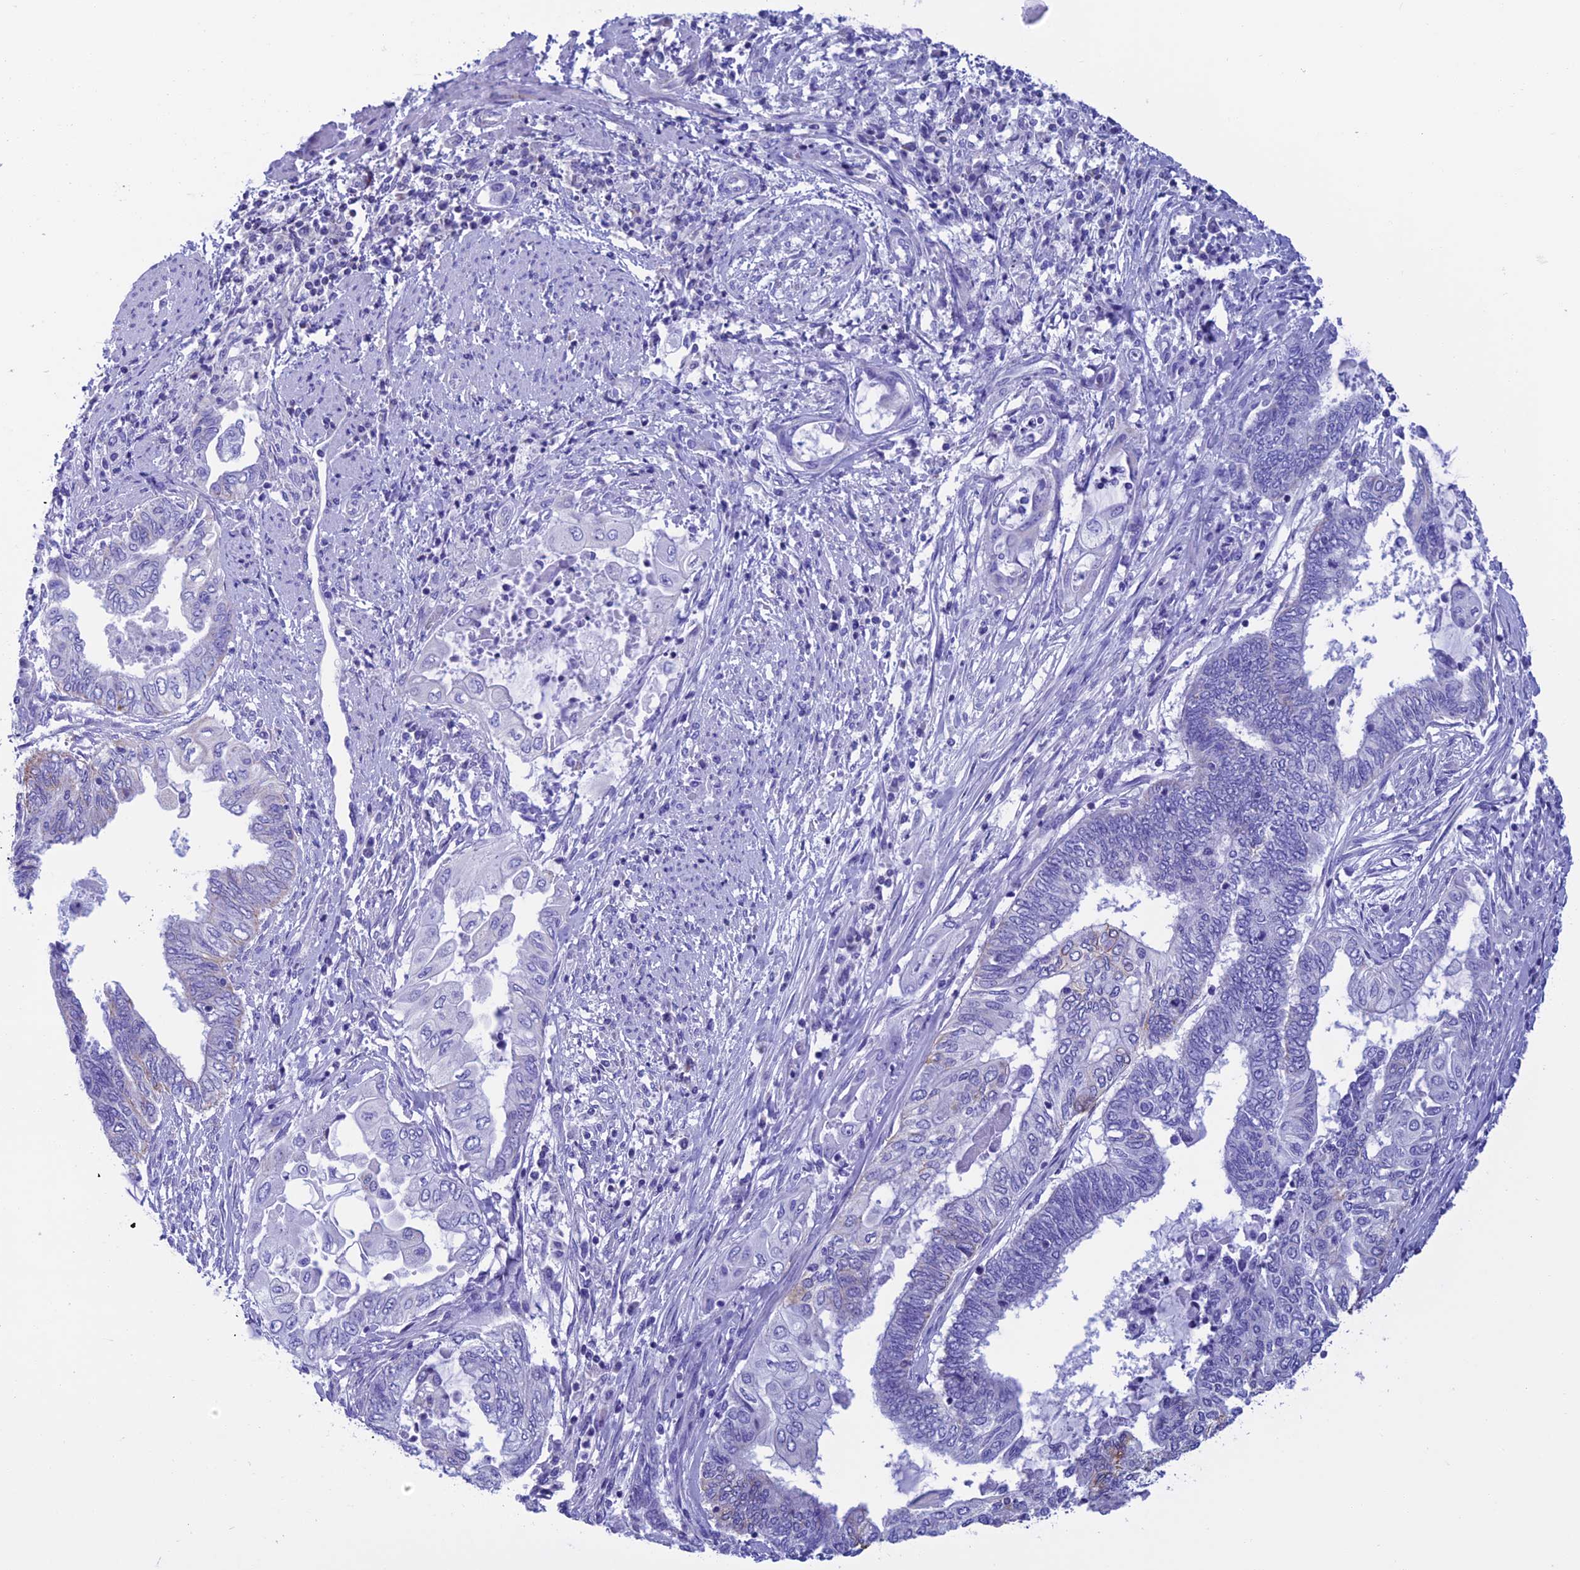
{"staining": {"intensity": "negative", "quantity": "none", "location": "none"}, "tissue": "endometrial cancer", "cell_type": "Tumor cells", "image_type": "cancer", "snomed": [{"axis": "morphology", "description": "Adenocarcinoma, NOS"}, {"axis": "topography", "description": "Uterus"}, {"axis": "topography", "description": "Endometrium"}], "caption": "High power microscopy histopathology image of an IHC micrograph of adenocarcinoma (endometrial), revealing no significant expression in tumor cells.", "gene": "NXPE4", "patient": {"sex": "female", "age": 70}}